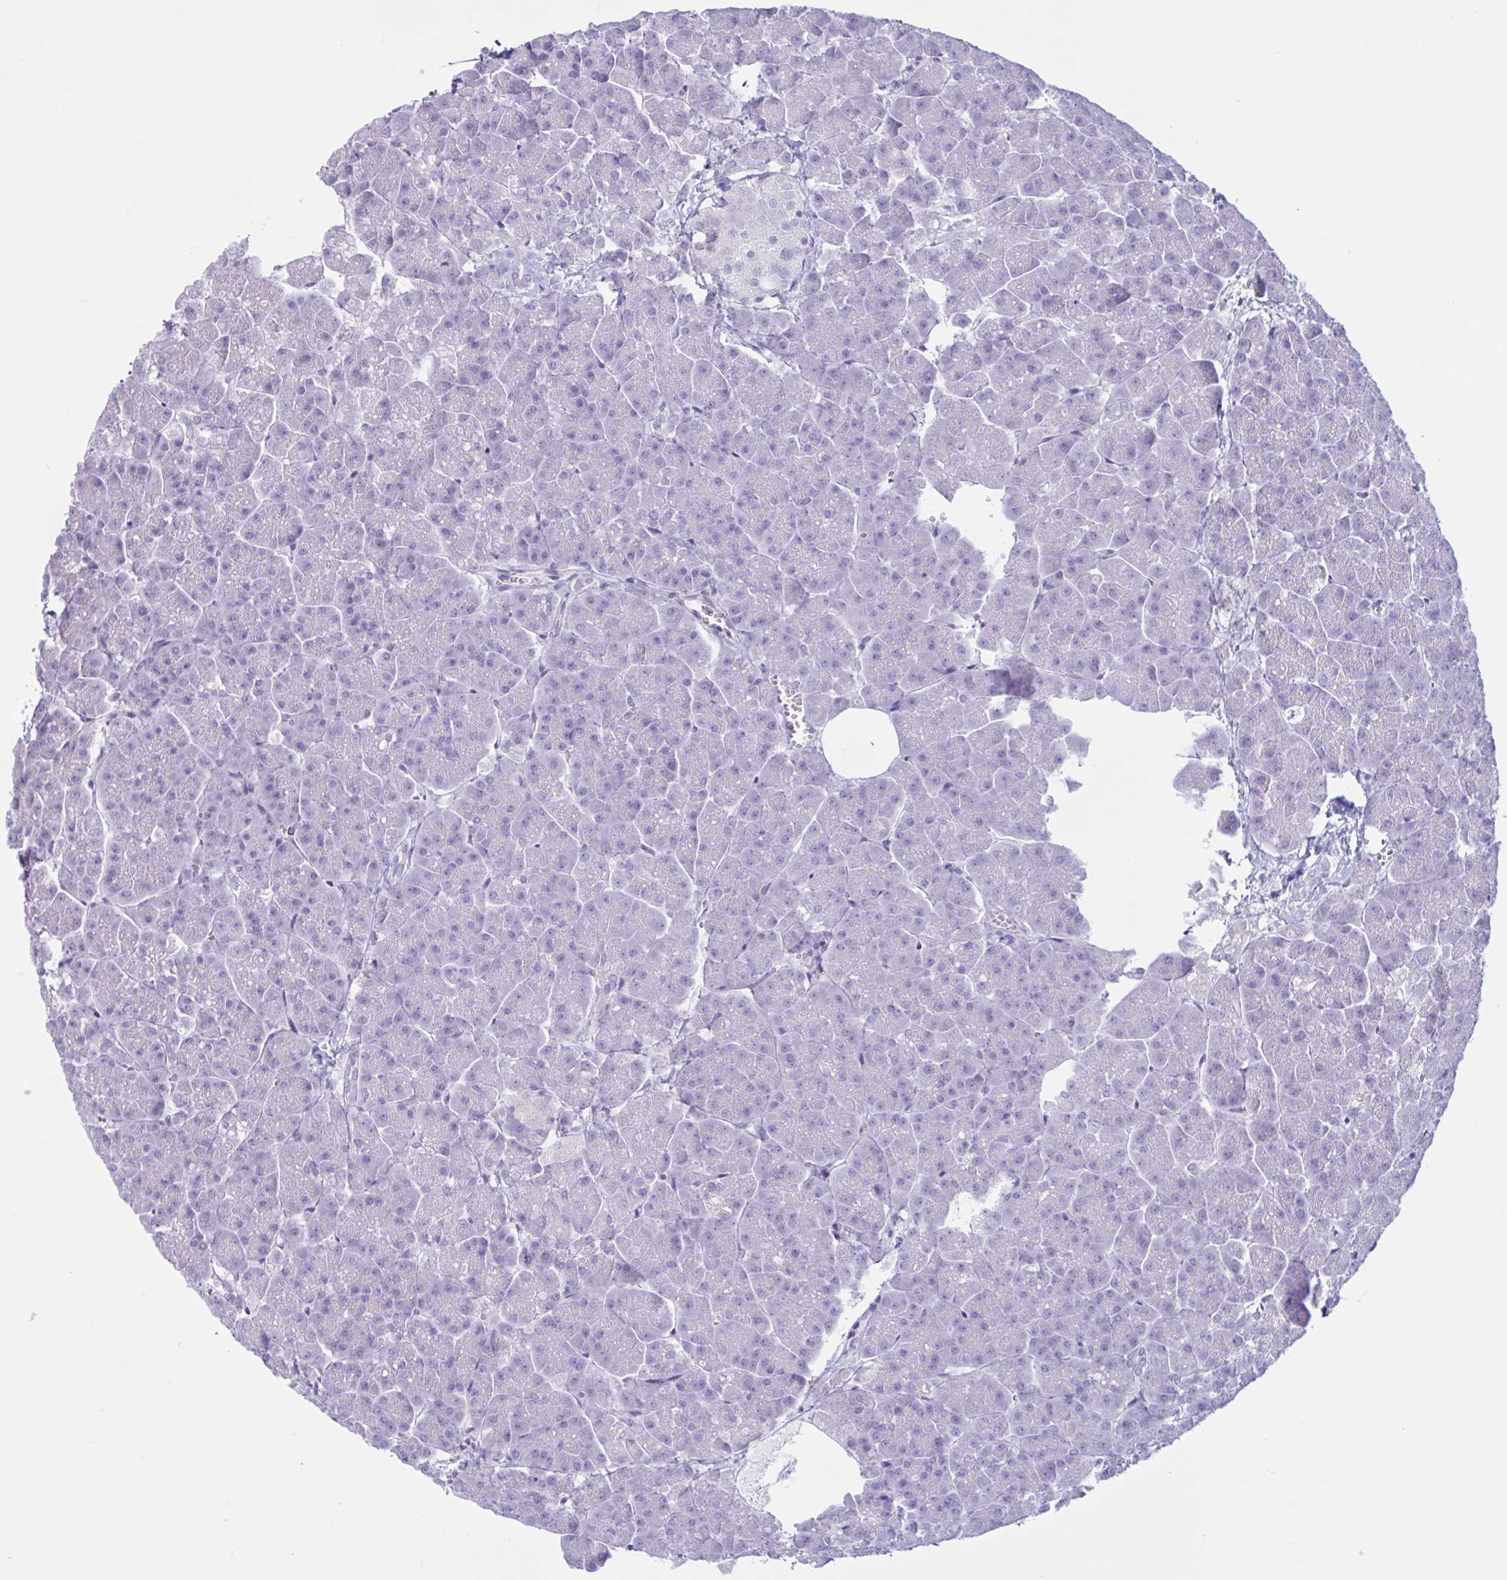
{"staining": {"intensity": "negative", "quantity": "none", "location": "none"}, "tissue": "pancreas", "cell_type": "Exocrine glandular cells", "image_type": "normal", "snomed": [{"axis": "morphology", "description": "Normal tissue, NOS"}, {"axis": "topography", "description": "Pancreas"}, {"axis": "topography", "description": "Peripheral nerve tissue"}], "caption": "Immunohistochemistry photomicrograph of benign pancreas: human pancreas stained with DAB (3,3'-diaminobenzidine) reveals no significant protein positivity in exocrine glandular cells. Nuclei are stained in blue.", "gene": "XCL1", "patient": {"sex": "male", "age": 54}}